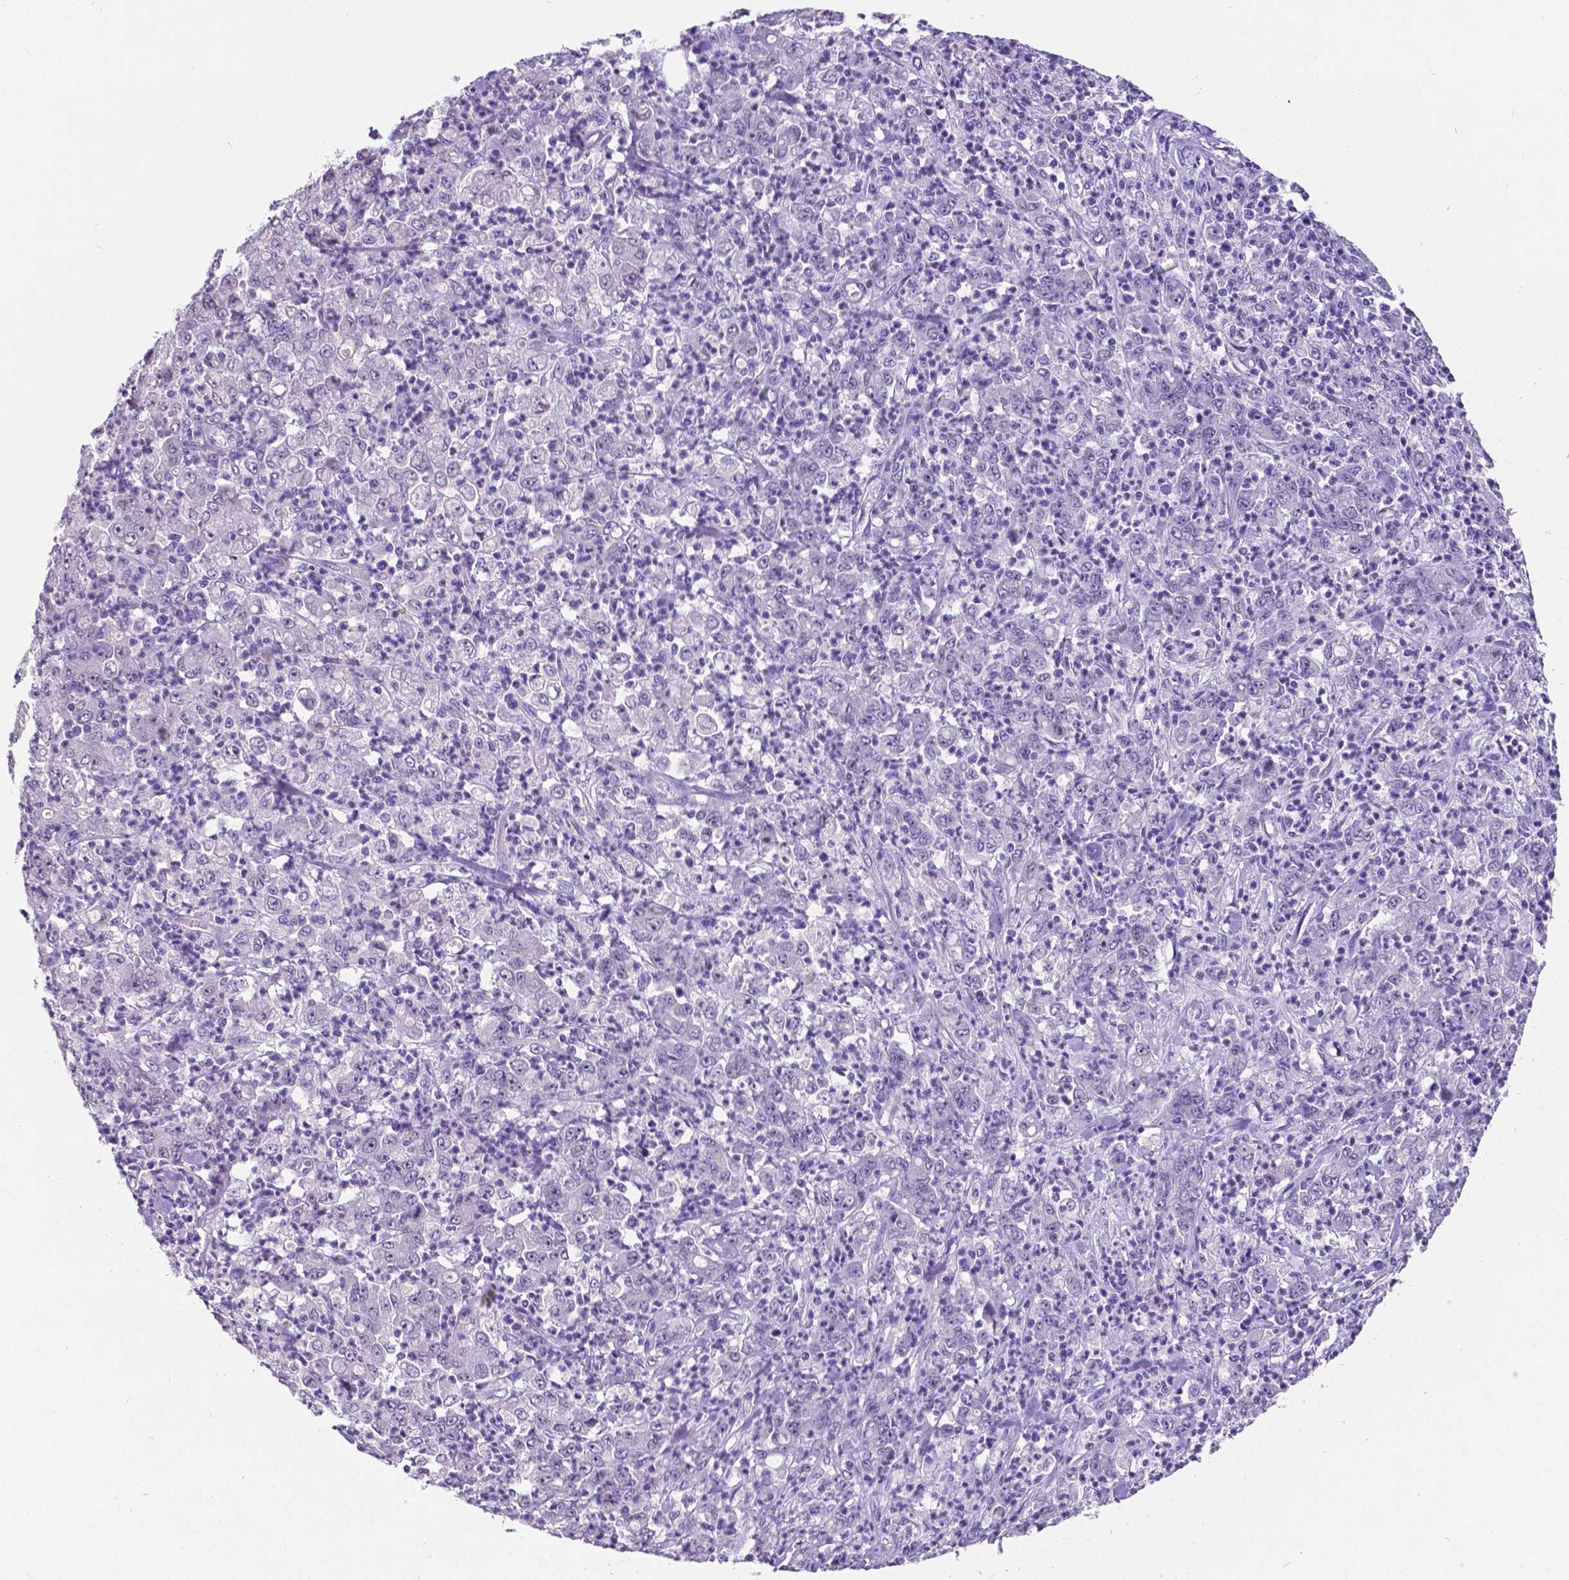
{"staining": {"intensity": "negative", "quantity": "none", "location": "none"}, "tissue": "stomach cancer", "cell_type": "Tumor cells", "image_type": "cancer", "snomed": [{"axis": "morphology", "description": "Adenocarcinoma, NOS"}, {"axis": "topography", "description": "Stomach, lower"}], "caption": "IHC micrograph of stomach adenocarcinoma stained for a protein (brown), which reveals no staining in tumor cells.", "gene": "SATB2", "patient": {"sex": "female", "age": 71}}